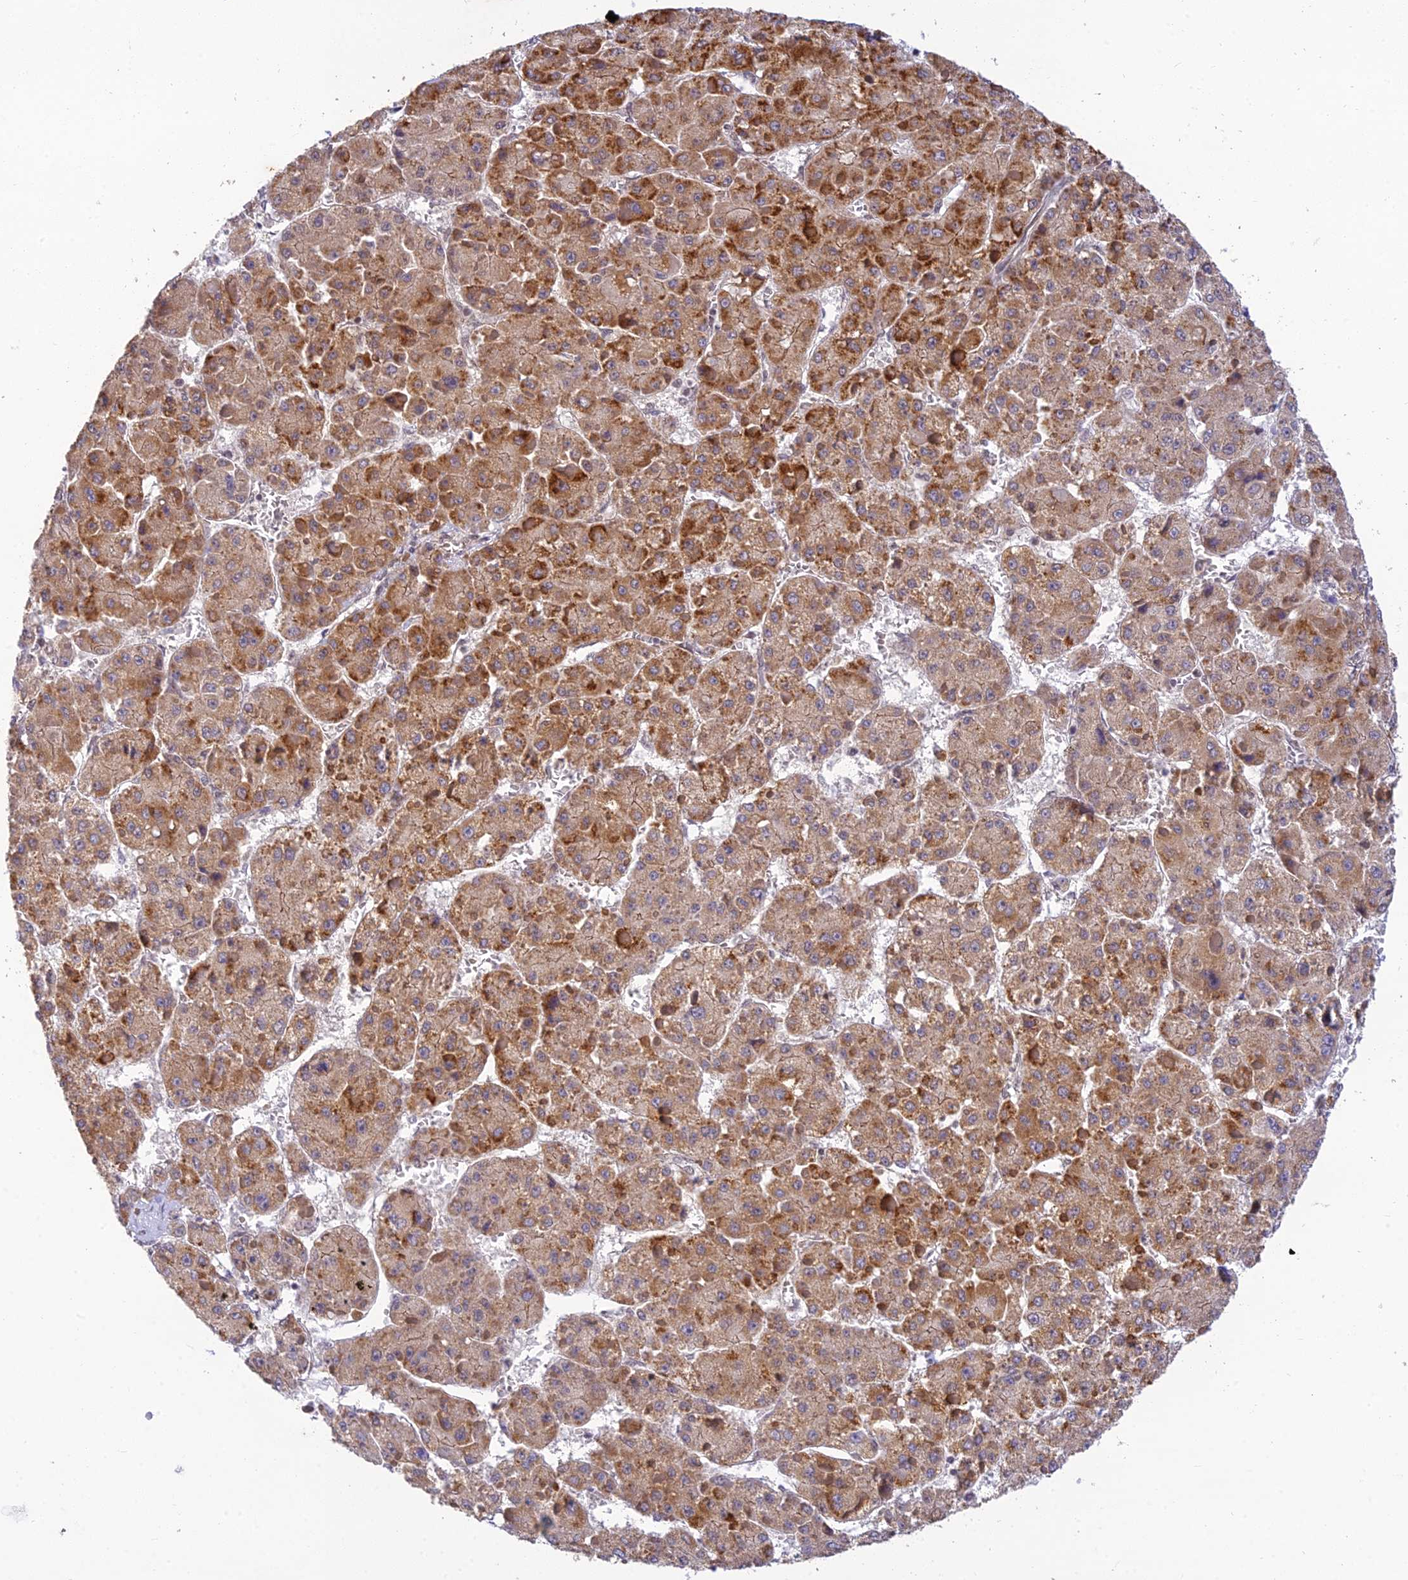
{"staining": {"intensity": "moderate", "quantity": ">75%", "location": "cytoplasmic/membranous"}, "tissue": "liver cancer", "cell_type": "Tumor cells", "image_type": "cancer", "snomed": [{"axis": "morphology", "description": "Carcinoma, Hepatocellular, NOS"}, {"axis": "topography", "description": "Liver"}], "caption": "Liver cancer (hepatocellular carcinoma) stained for a protein reveals moderate cytoplasmic/membranous positivity in tumor cells.", "gene": "MICOS13", "patient": {"sex": "female", "age": 73}}